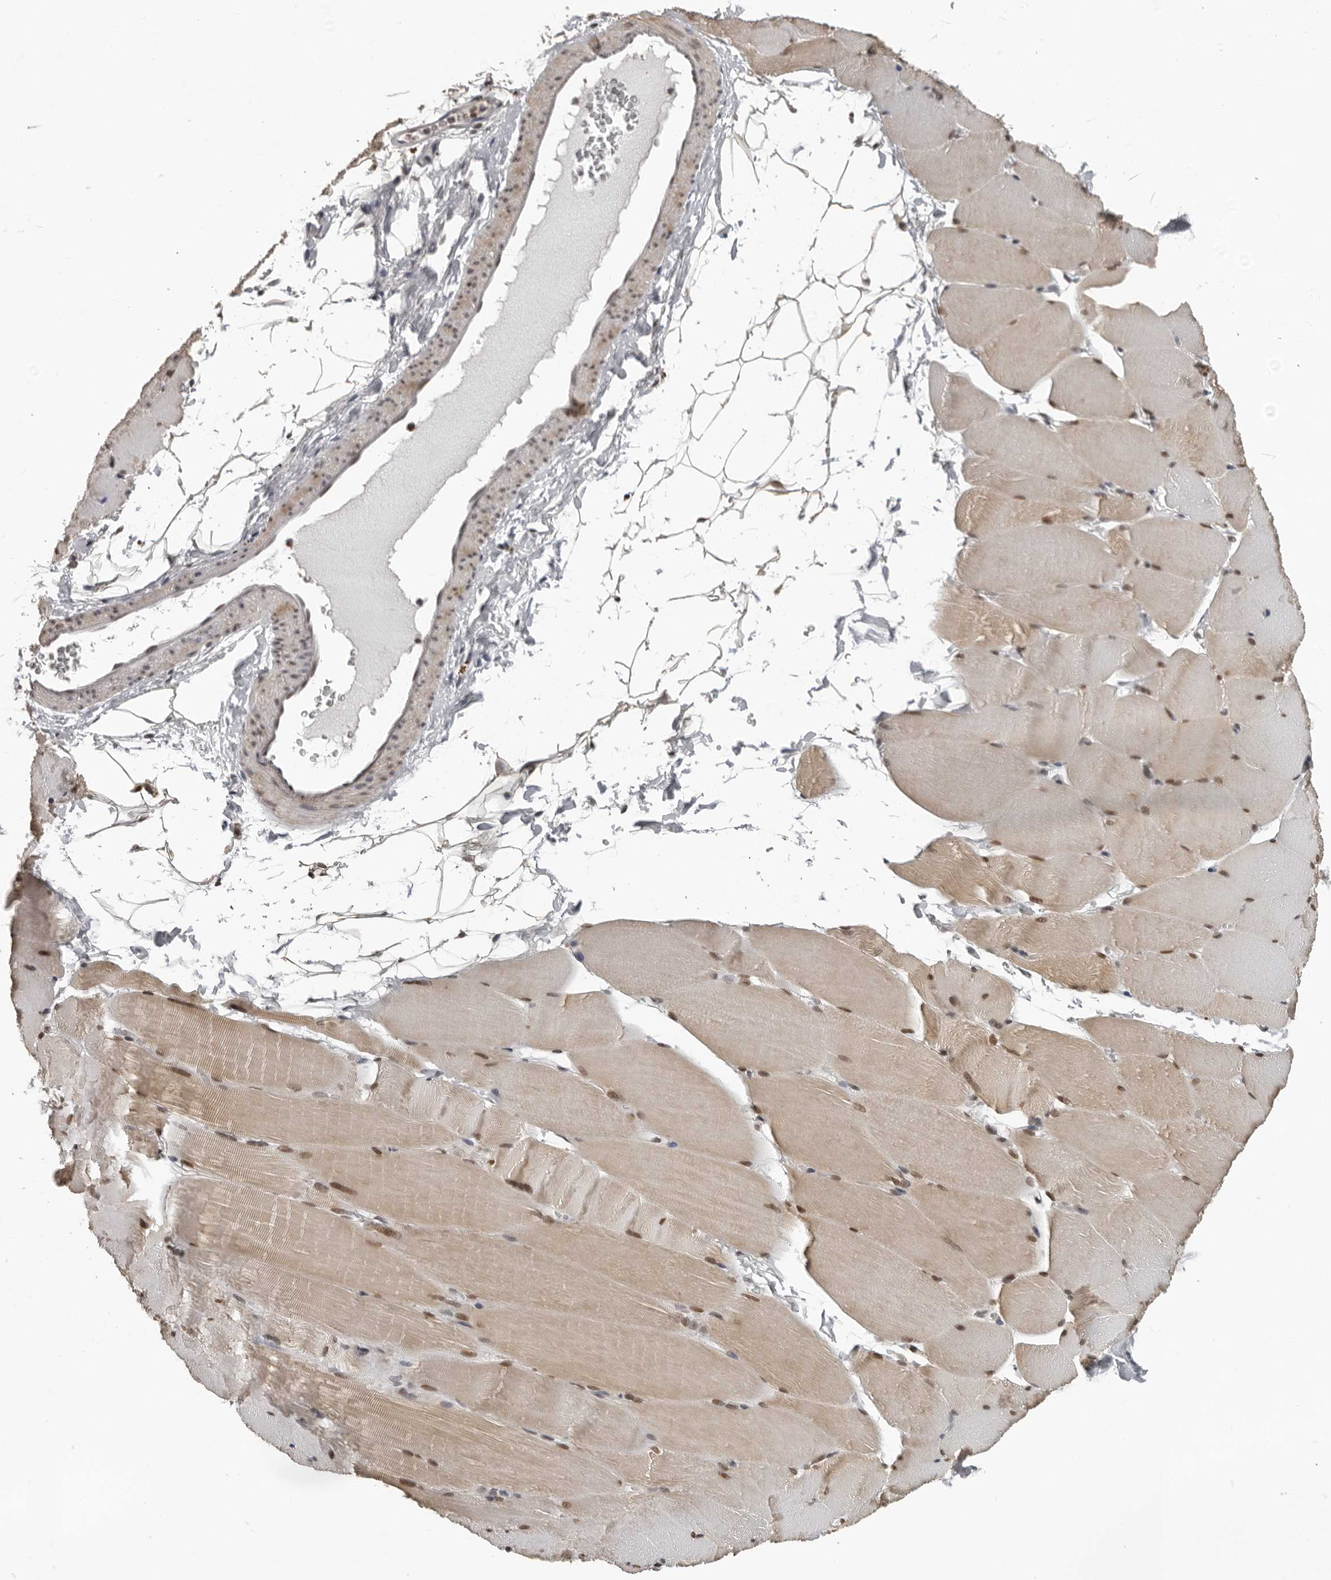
{"staining": {"intensity": "moderate", "quantity": ">75%", "location": "cytoplasmic/membranous,nuclear"}, "tissue": "skeletal muscle", "cell_type": "Myocytes", "image_type": "normal", "snomed": [{"axis": "morphology", "description": "Normal tissue, NOS"}, {"axis": "topography", "description": "Skeletal muscle"}, {"axis": "topography", "description": "Parathyroid gland"}], "caption": "Immunohistochemical staining of unremarkable skeletal muscle reveals medium levels of moderate cytoplasmic/membranous,nuclear staining in approximately >75% of myocytes. (Stains: DAB in brown, nuclei in blue, Microscopy: brightfield microscopy at high magnification).", "gene": "ORC1", "patient": {"sex": "female", "age": 37}}